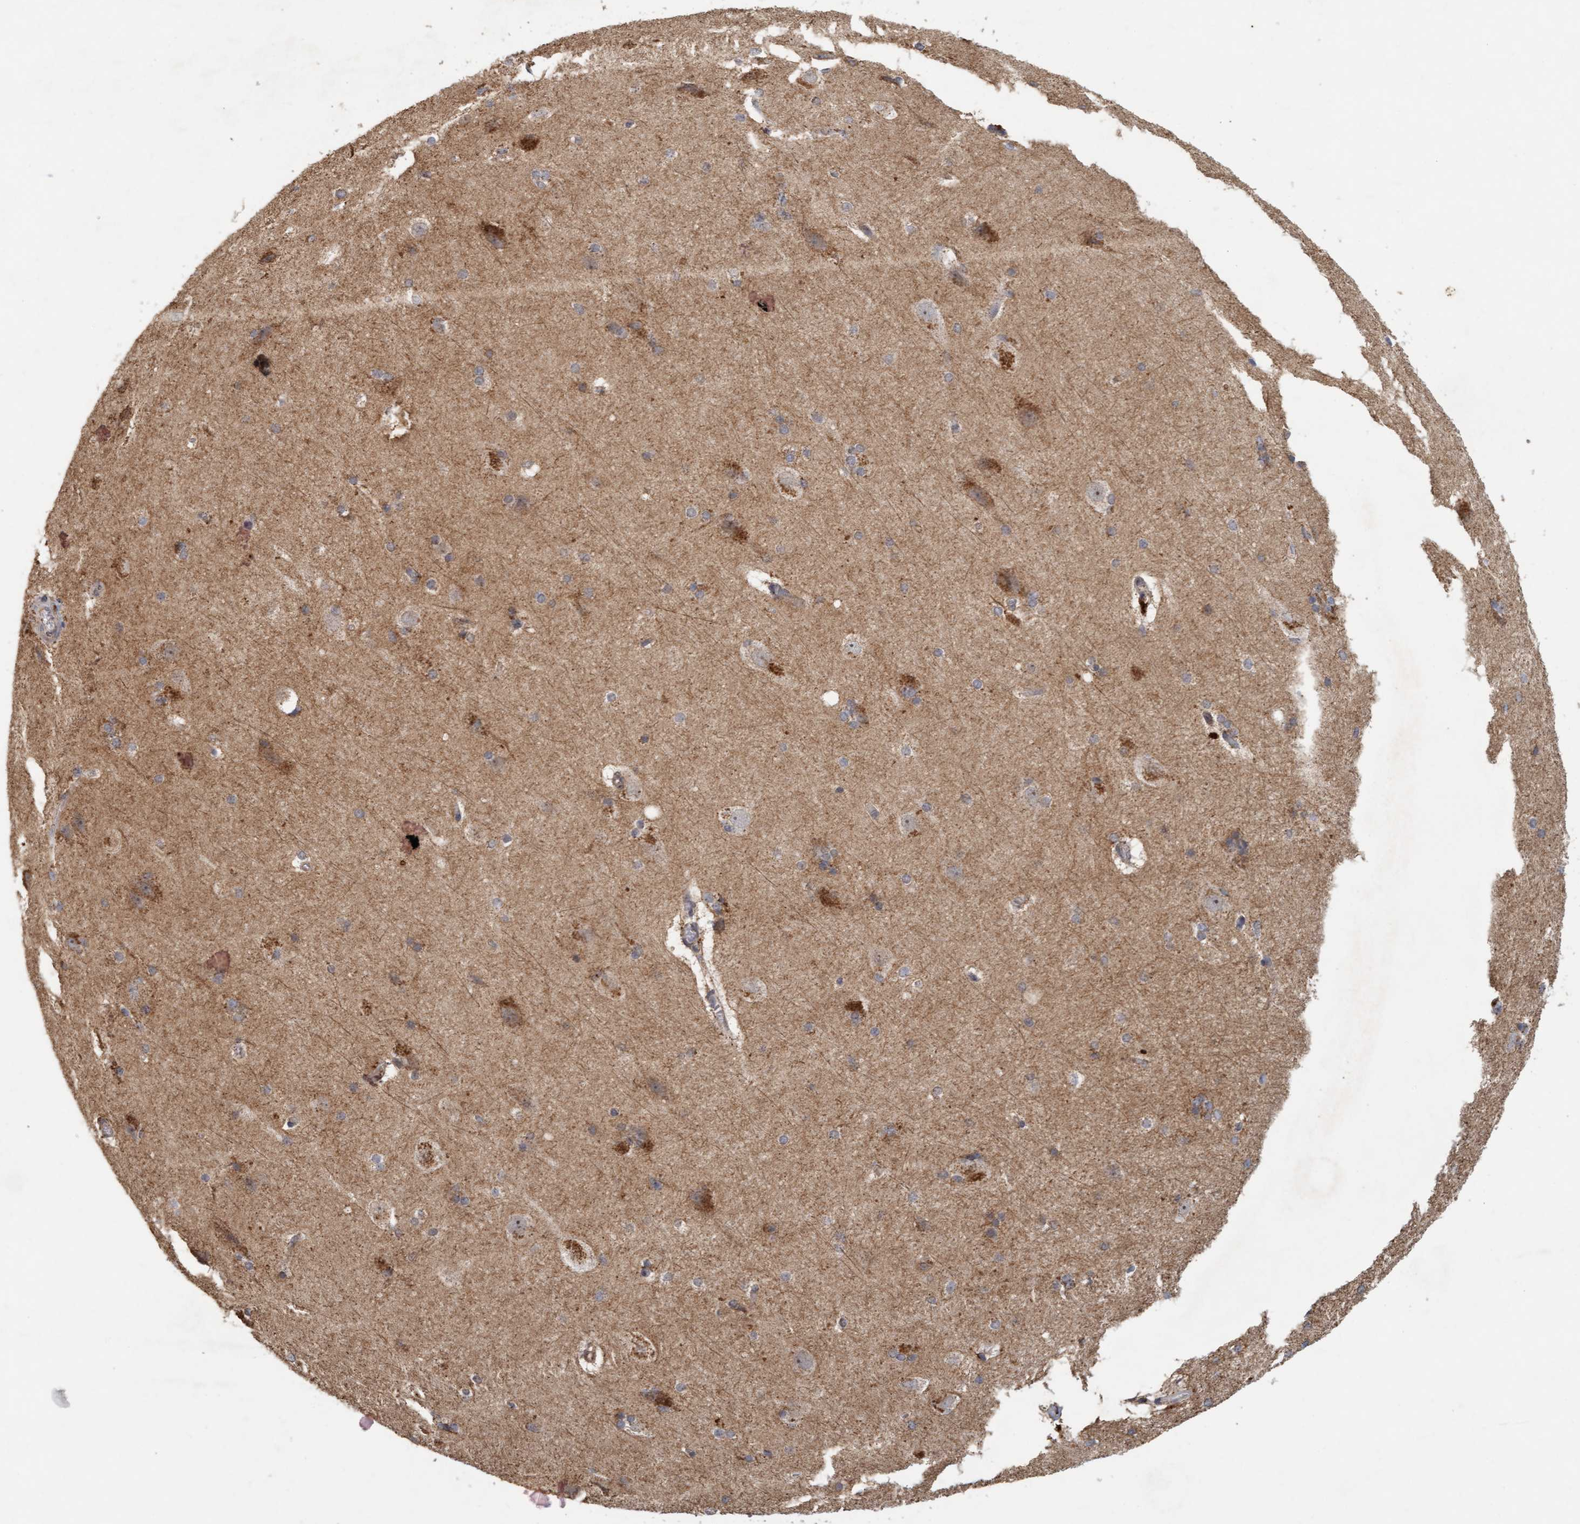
{"staining": {"intensity": "negative", "quantity": "none", "location": "none"}, "tissue": "cerebral cortex", "cell_type": "Endothelial cells", "image_type": "normal", "snomed": [{"axis": "morphology", "description": "Normal tissue, NOS"}, {"axis": "topography", "description": "Cerebral cortex"}, {"axis": "topography", "description": "Hippocampus"}], "caption": "Immunohistochemistry of normal cerebral cortex reveals no positivity in endothelial cells. Brightfield microscopy of IHC stained with DAB (brown) and hematoxylin (blue), captured at high magnification.", "gene": "VSIG8", "patient": {"sex": "female", "age": 19}}